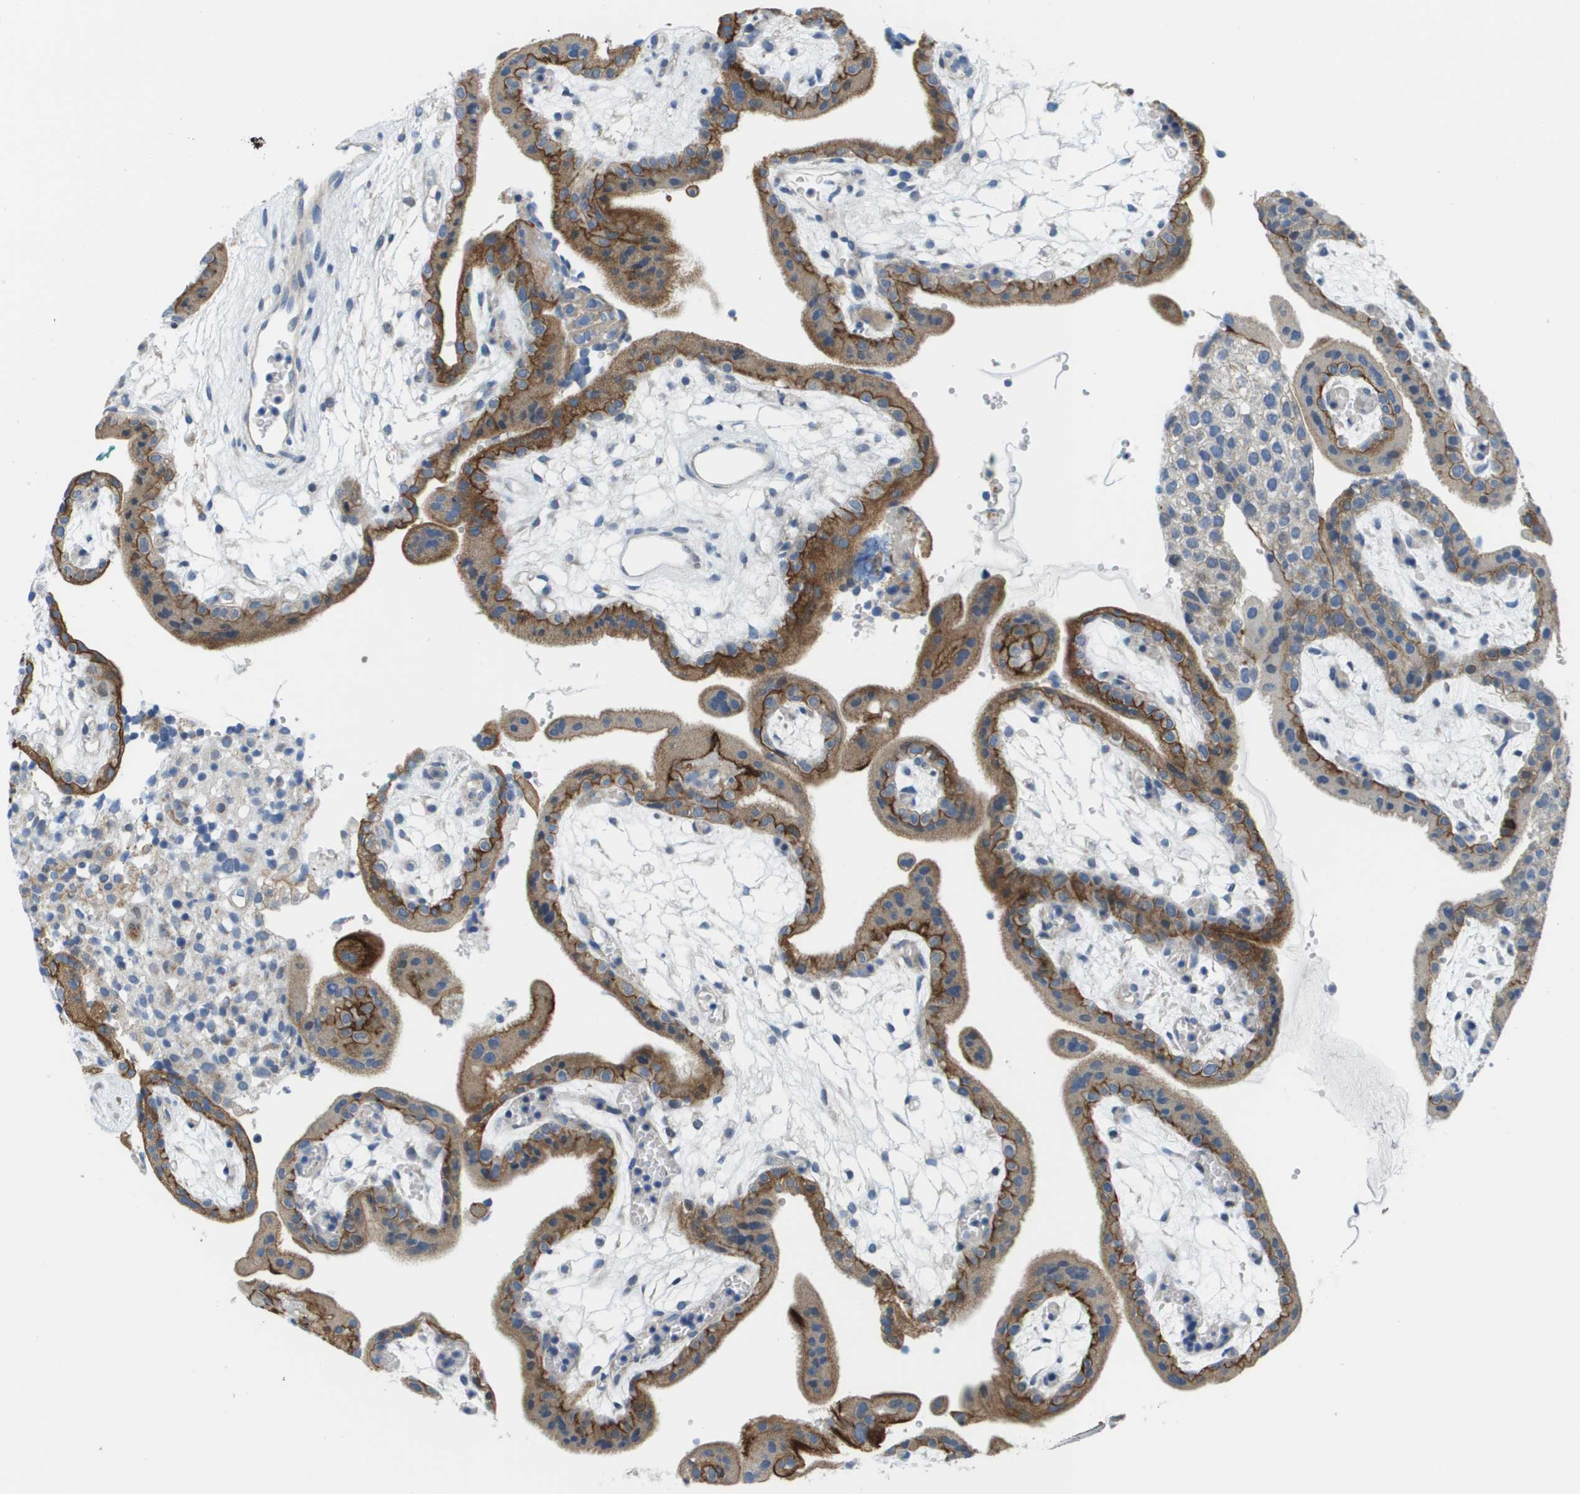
{"staining": {"intensity": "strong", "quantity": "25%-75%", "location": "cytoplasmic/membranous"}, "tissue": "placenta", "cell_type": "Trophoblastic cells", "image_type": "normal", "snomed": [{"axis": "morphology", "description": "Normal tissue, NOS"}, {"axis": "topography", "description": "Placenta"}], "caption": "Immunohistochemical staining of unremarkable human placenta exhibits high levels of strong cytoplasmic/membranous positivity in approximately 25%-75% of trophoblastic cells.", "gene": "KRT23", "patient": {"sex": "female", "age": 18}}